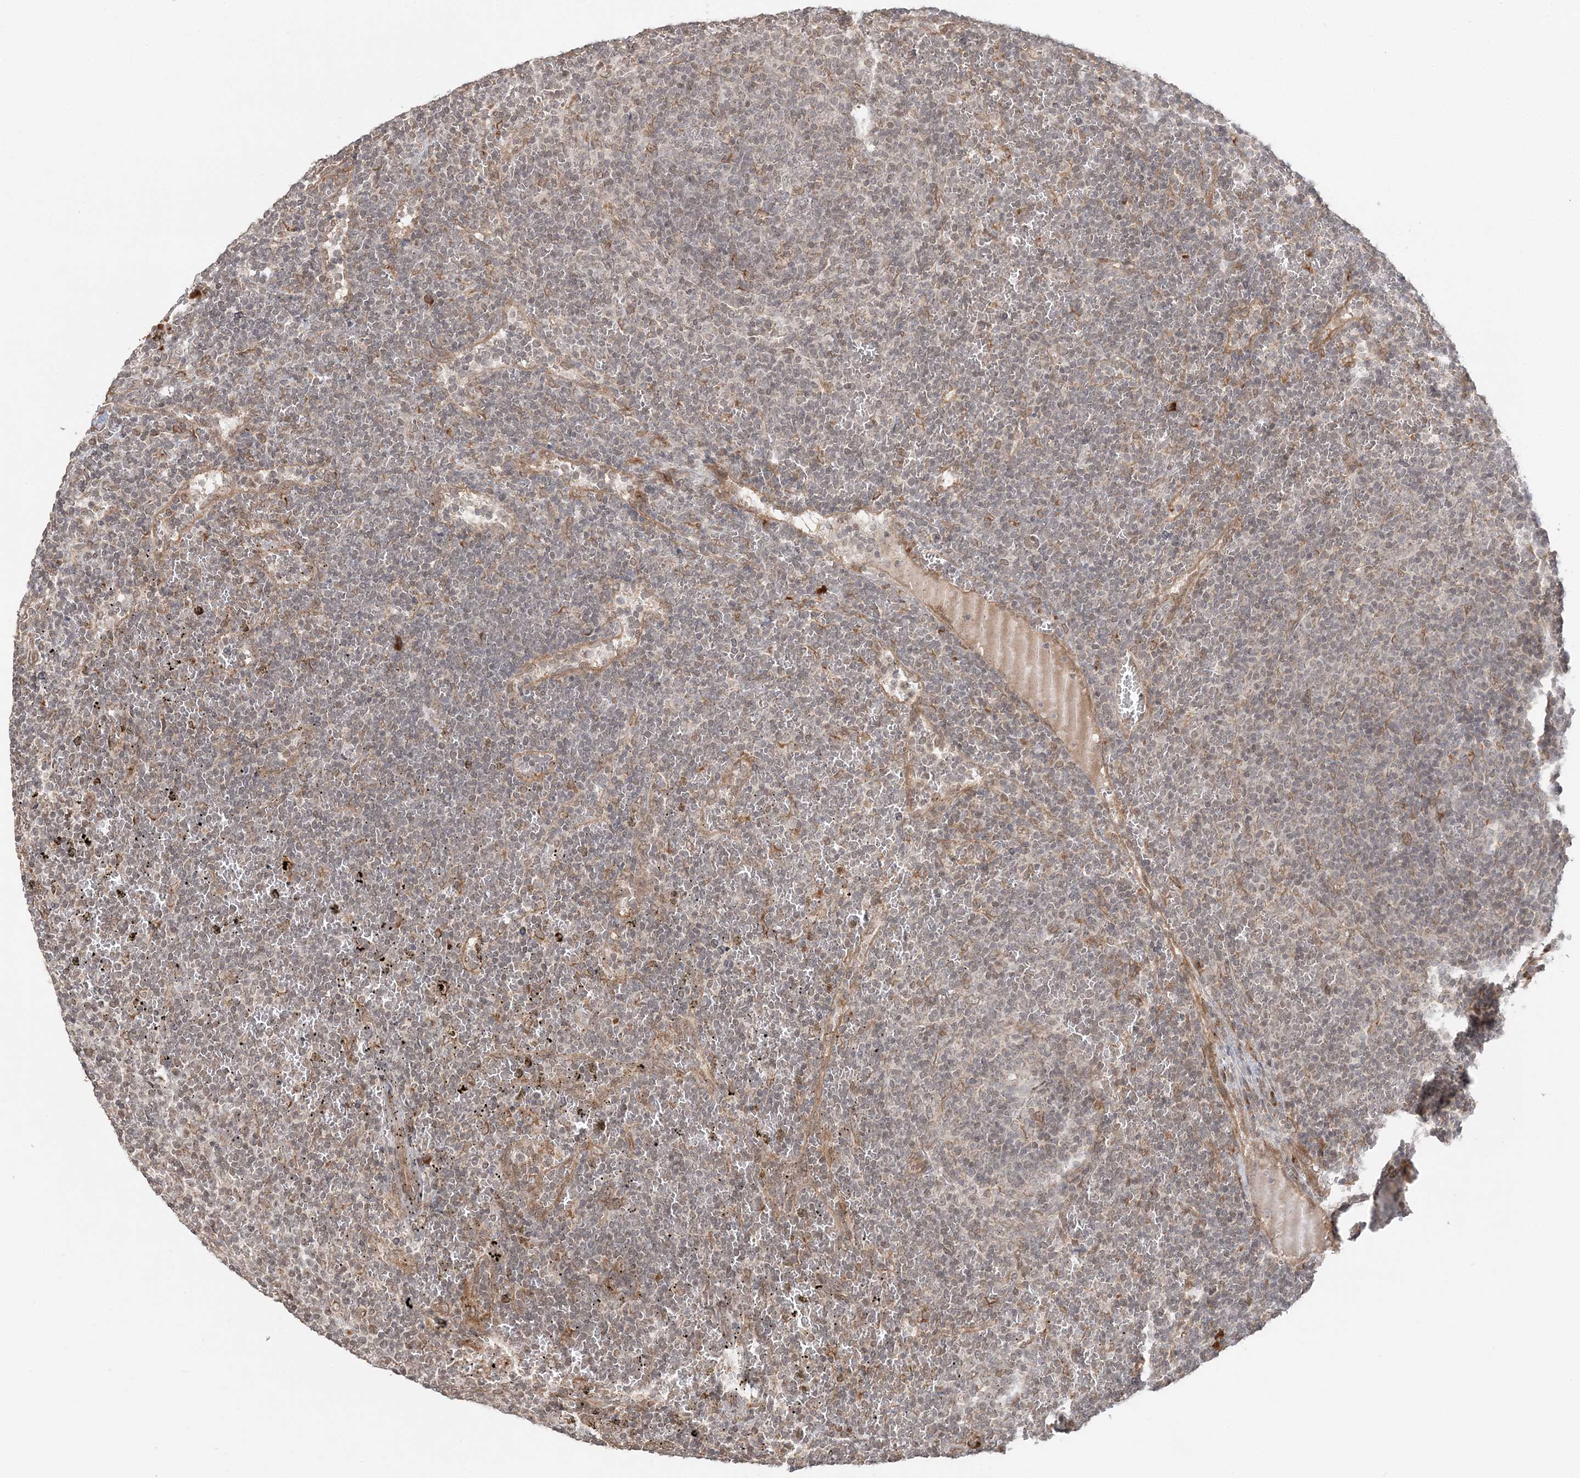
{"staining": {"intensity": "weak", "quantity": "<25%", "location": "nuclear"}, "tissue": "lymphoma", "cell_type": "Tumor cells", "image_type": "cancer", "snomed": [{"axis": "morphology", "description": "Malignant lymphoma, non-Hodgkin's type, Low grade"}, {"axis": "topography", "description": "Spleen"}], "caption": "Protein analysis of lymphoma reveals no significant expression in tumor cells.", "gene": "TMED10", "patient": {"sex": "female", "age": 50}}